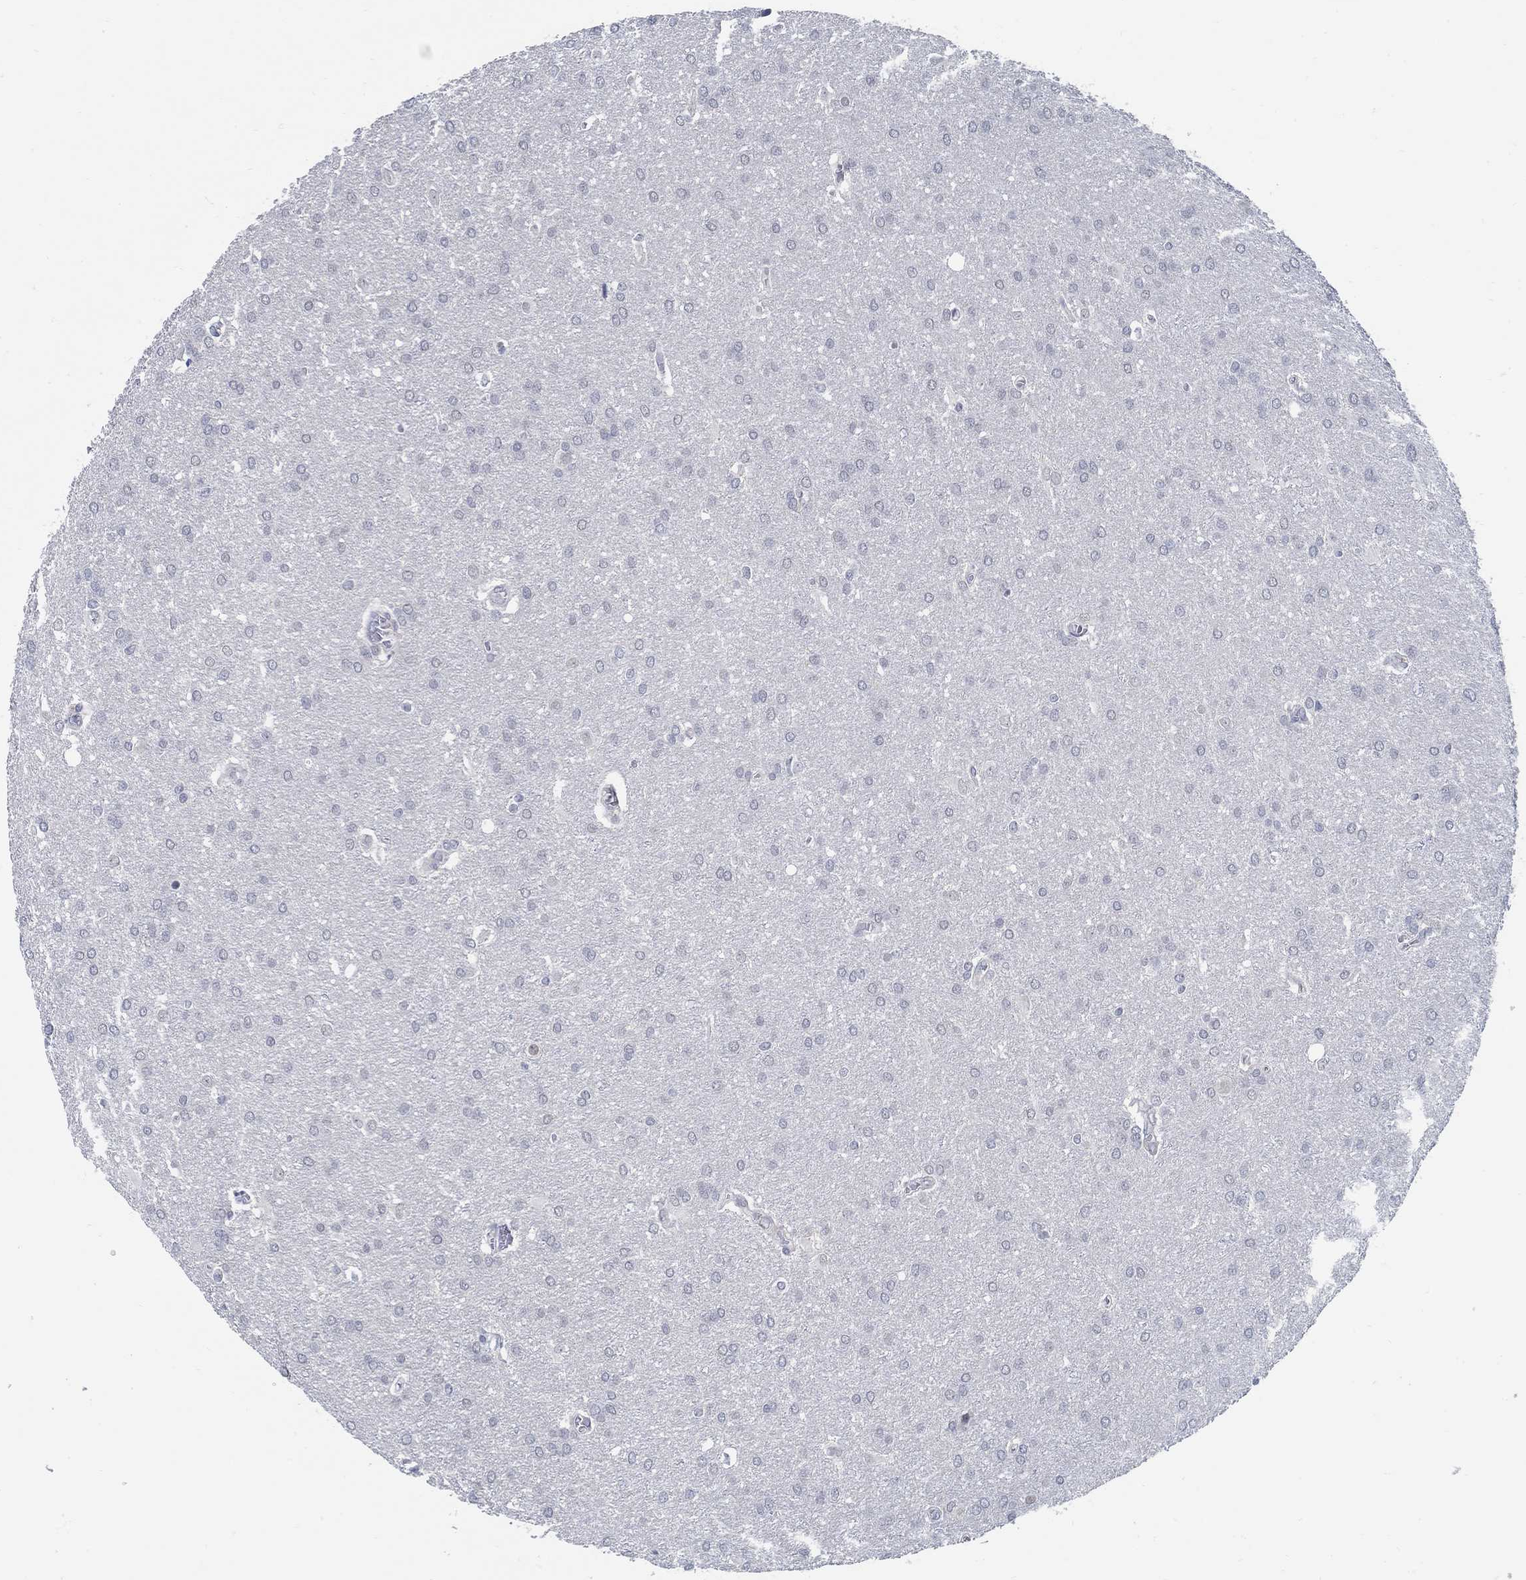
{"staining": {"intensity": "negative", "quantity": "none", "location": "none"}, "tissue": "glioma", "cell_type": "Tumor cells", "image_type": "cancer", "snomed": [{"axis": "morphology", "description": "Glioma, malignant, Low grade"}, {"axis": "topography", "description": "Brain"}], "caption": "Histopathology image shows no significant protein expression in tumor cells of glioma. (Brightfield microscopy of DAB immunohistochemistry at high magnification).", "gene": "PCDH11X", "patient": {"sex": "female", "age": 32}}